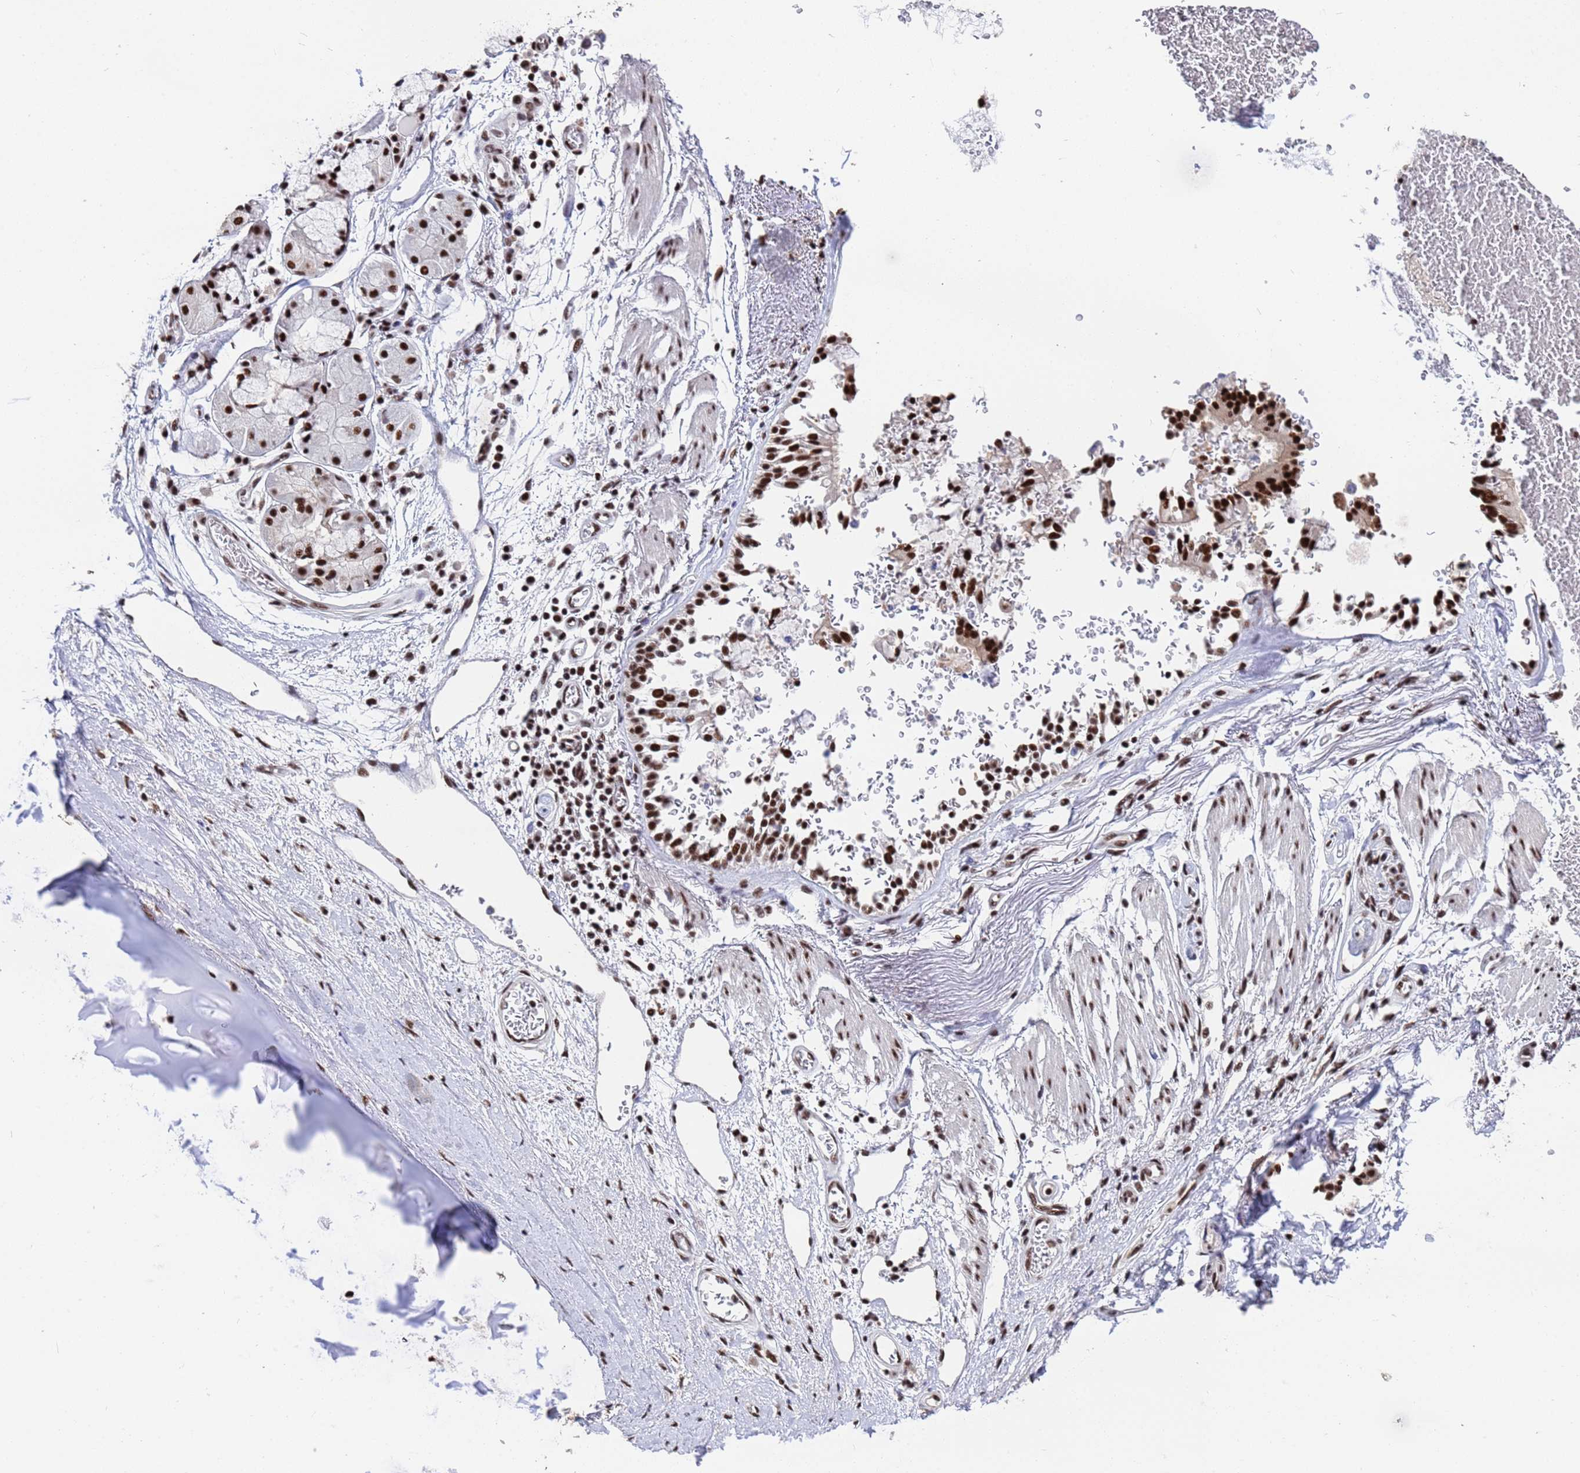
{"staining": {"intensity": "moderate", "quantity": "25%-75%", "location": "nuclear"}, "tissue": "adipose tissue", "cell_type": "Adipocytes", "image_type": "normal", "snomed": [{"axis": "morphology", "description": "Normal tissue, NOS"}, {"axis": "topography", "description": "Cartilage tissue"}], "caption": "An image of adipose tissue stained for a protein shows moderate nuclear brown staining in adipocytes. (Stains: DAB (3,3'-diaminobenzidine) in brown, nuclei in blue, Microscopy: brightfield microscopy at high magnification).", "gene": "SF3B2", "patient": {"sex": "male", "age": 73}}